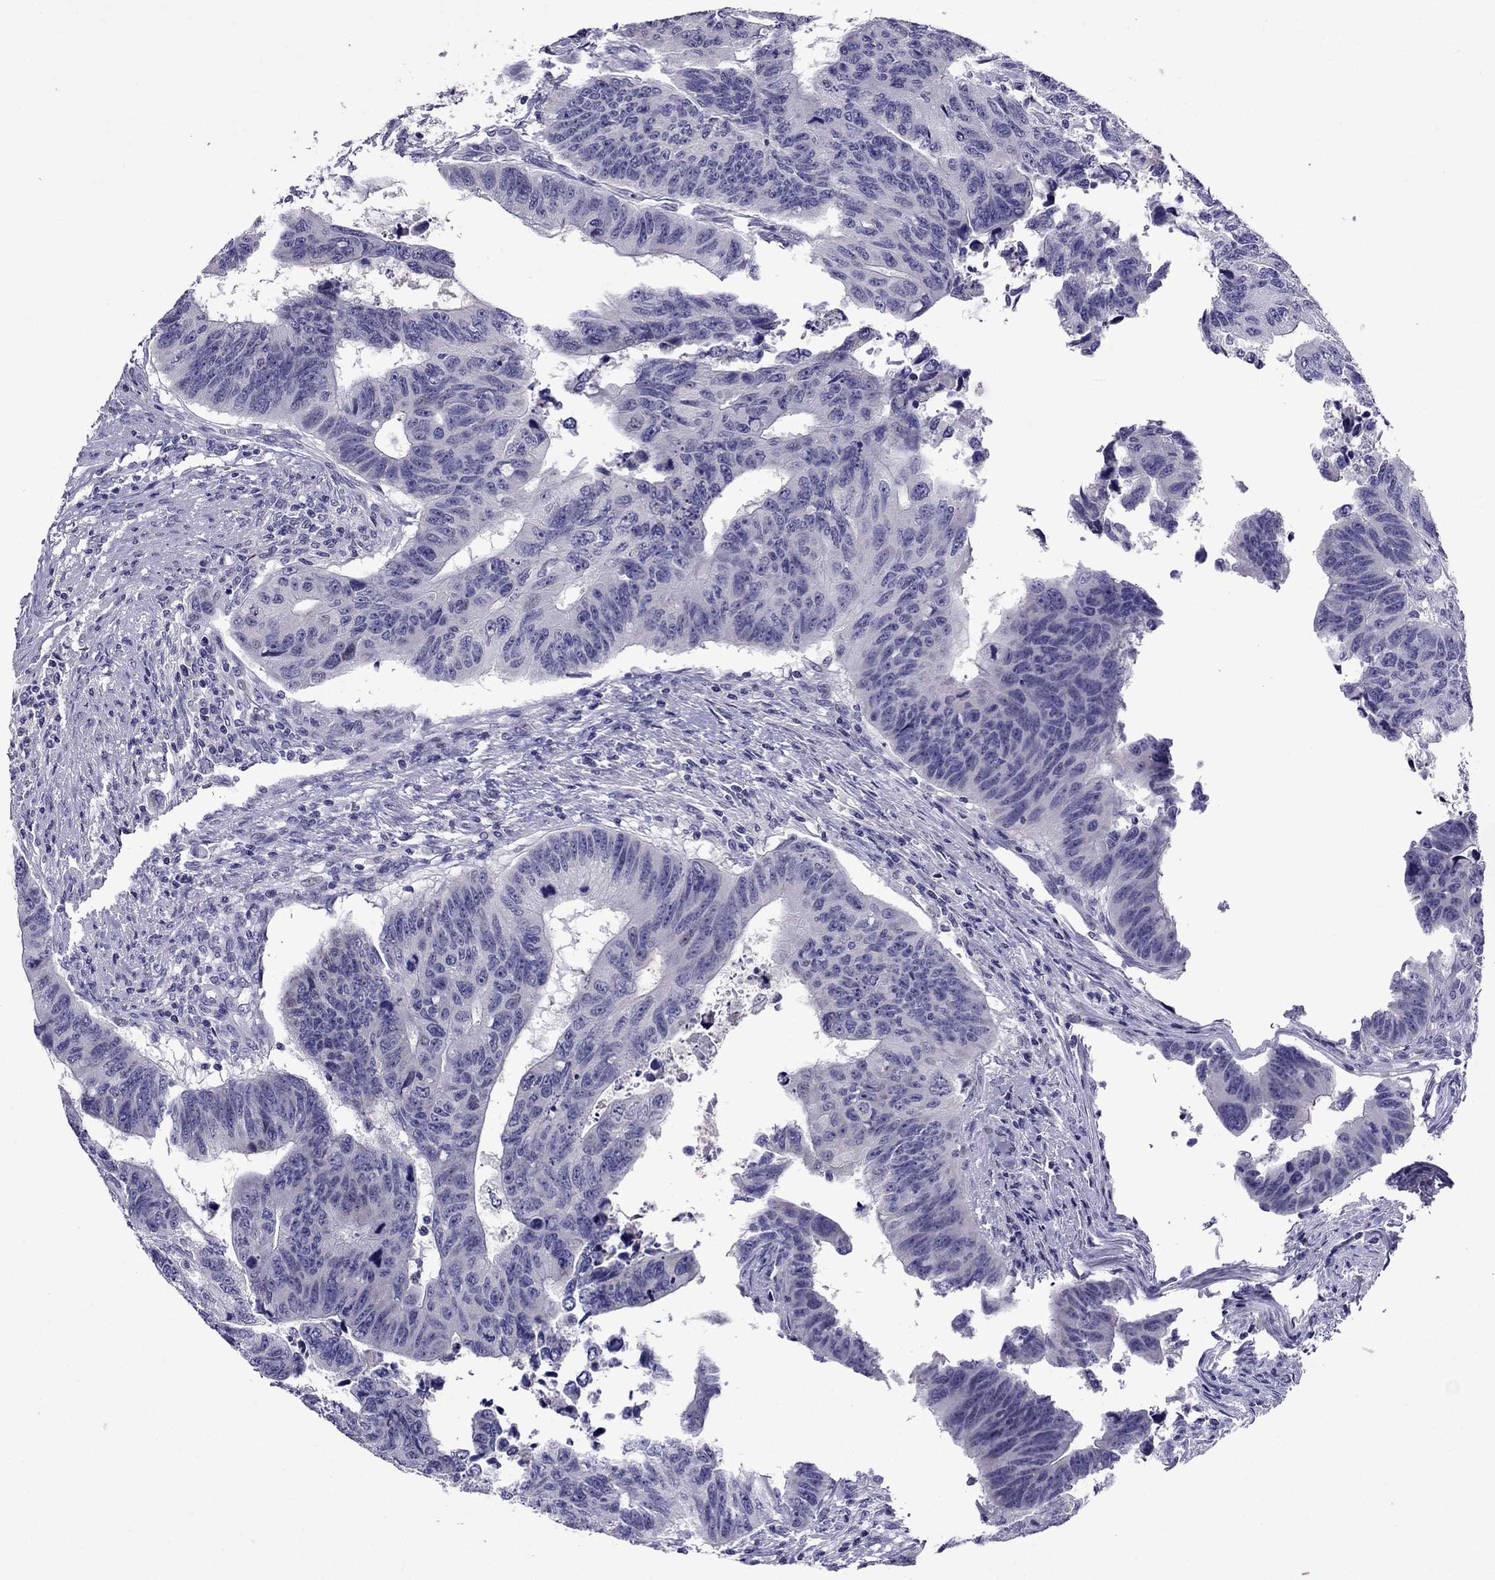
{"staining": {"intensity": "negative", "quantity": "none", "location": "none"}, "tissue": "colorectal cancer", "cell_type": "Tumor cells", "image_type": "cancer", "snomed": [{"axis": "morphology", "description": "Adenocarcinoma, NOS"}, {"axis": "topography", "description": "Rectum"}], "caption": "Colorectal adenocarcinoma was stained to show a protein in brown. There is no significant staining in tumor cells.", "gene": "SPTBN4", "patient": {"sex": "female", "age": 85}}